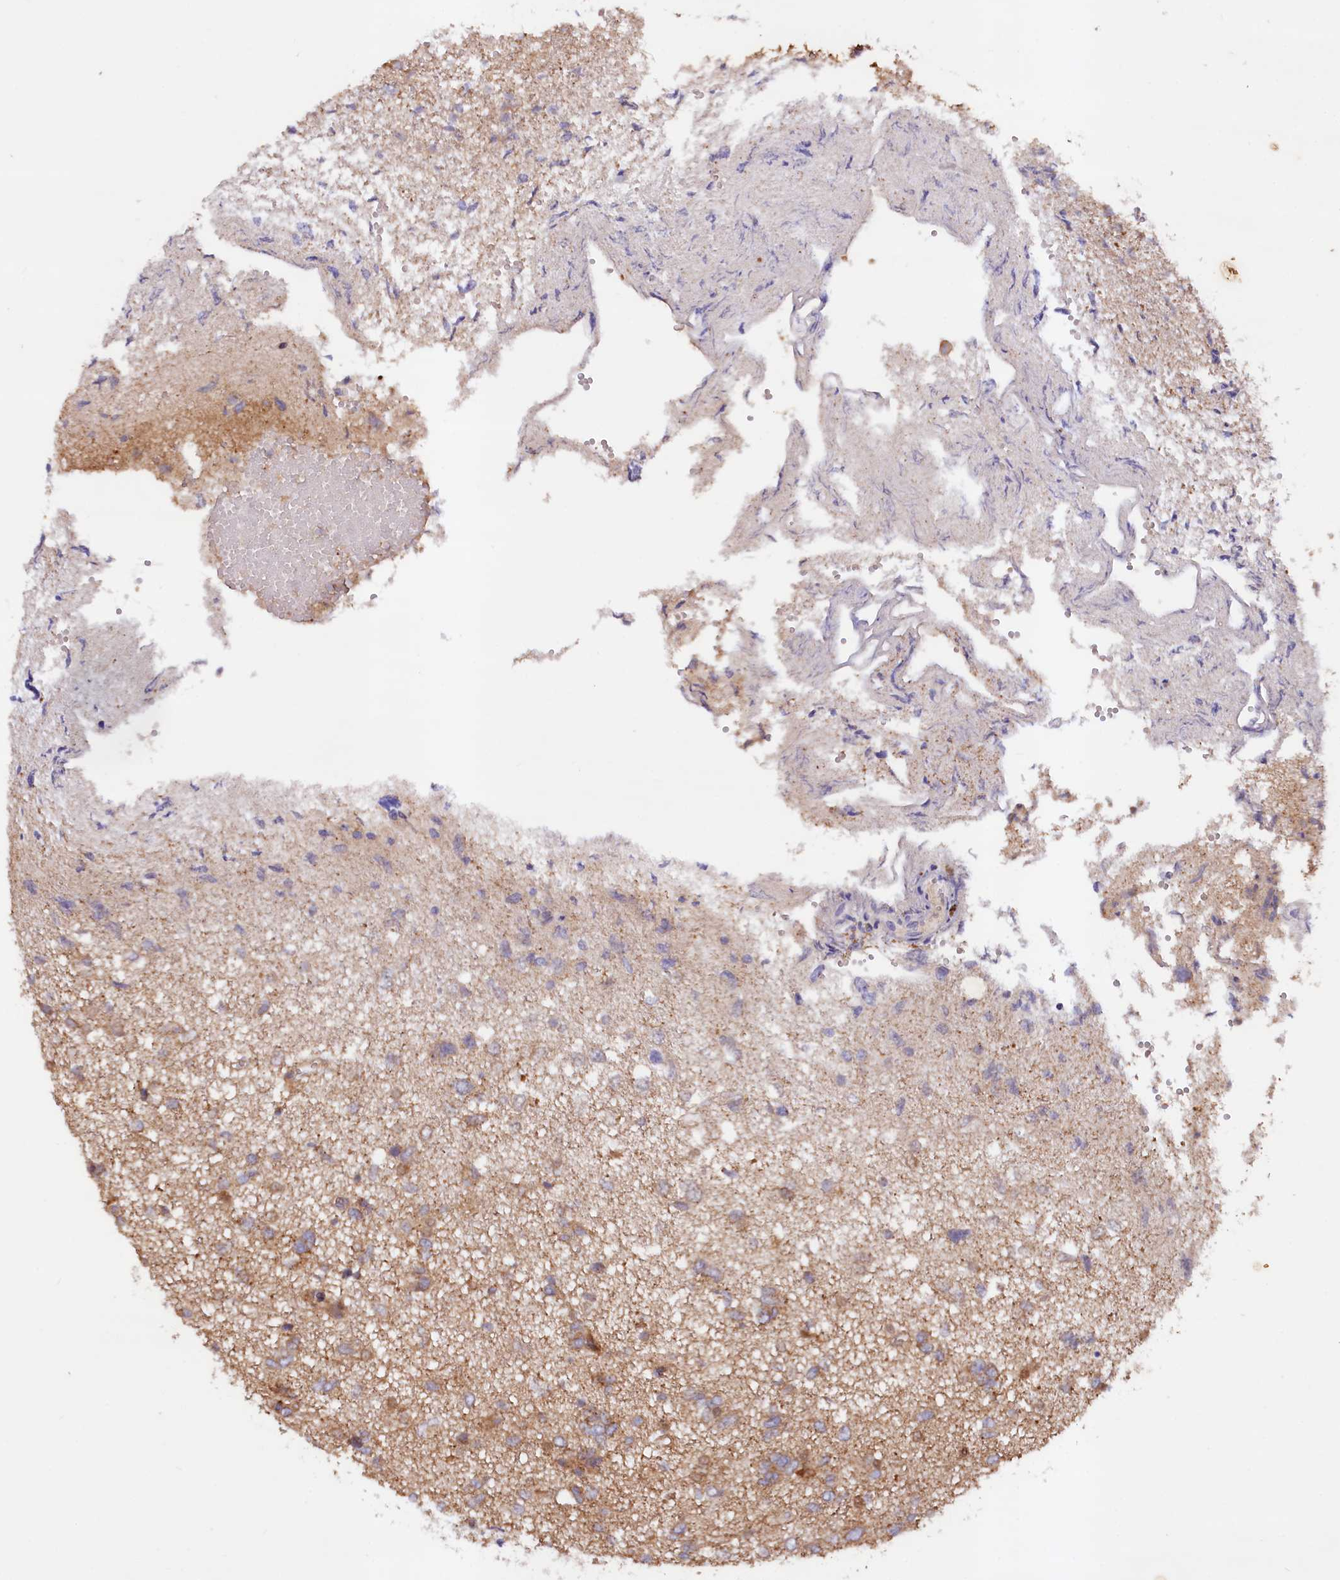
{"staining": {"intensity": "moderate", "quantity": "<25%", "location": "cytoplasmic/membranous"}, "tissue": "glioma", "cell_type": "Tumor cells", "image_type": "cancer", "snomed": [{"axis": "morphology", "description": "Glioma, malignant, High grade"}, {"axis": "topography", "description": "Brain"}], "caption": "The micrograph shows immunohistochemical staining of high-grade glioma (malignant). There is moderate cytoplasmic/membranous expression is appreciated in approximately <25% of tumor cells.", "gene": "NEDD1", "patient": {"sex": "female", "age": 59}}